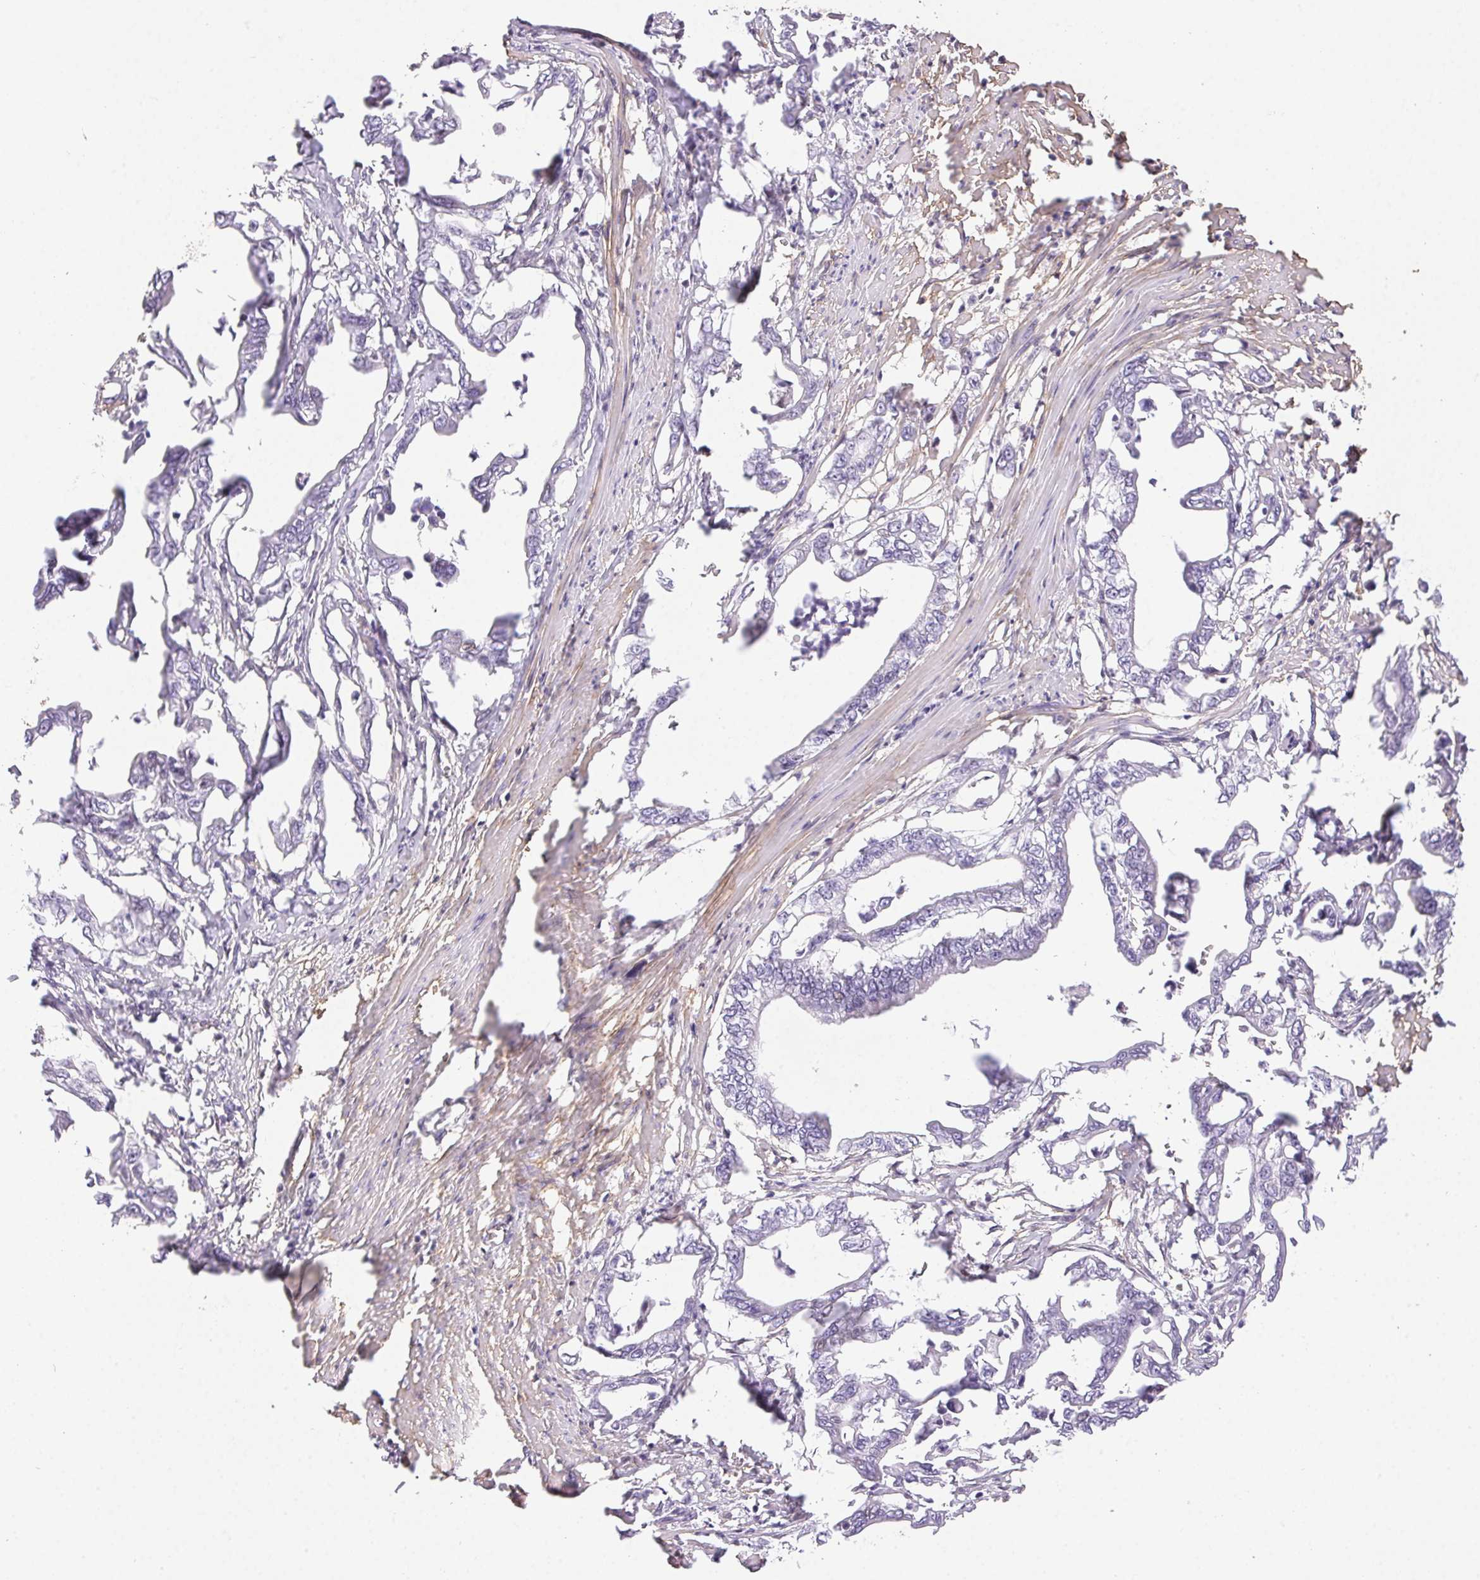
{"staining": {"intensity": "negative", "quantity": "none", "location": "none"}, "tissue": "pancreatic cancer", "cell_type": "Tumor cells", "image_type": "cancer", "snomed": [{"axis": "morphology", "description": "Adenocarcinoma, NOS"}, {"axis": "topography", "description": "Pancreas"}], "caption": "The IHC photomicrograph has no significant staining in tumor cells of adenocarcinoma (pancreatic) tissue.", "gene": "PDZD2", "patient": {"sex": "male", "age": 61}}